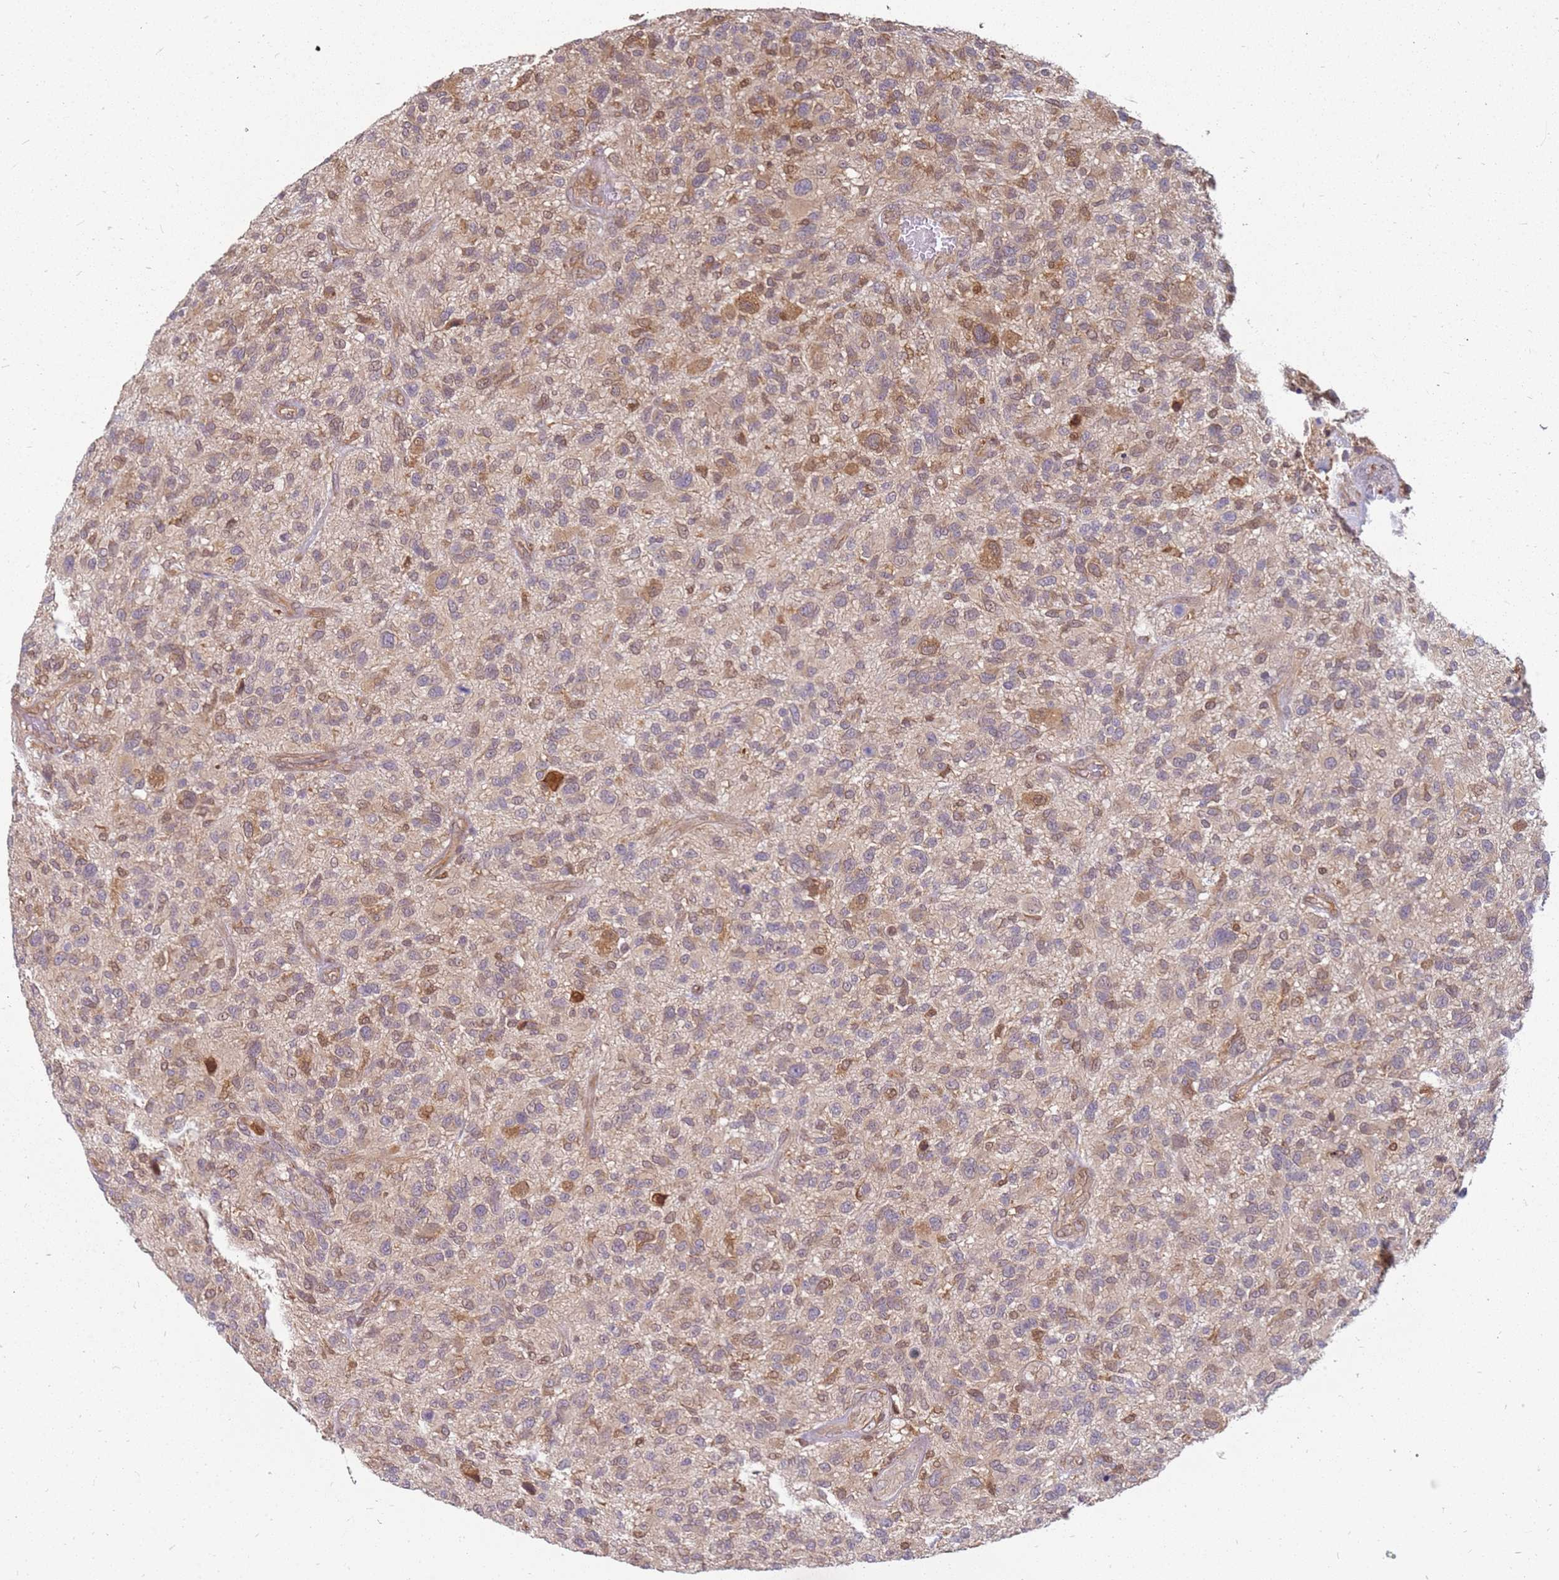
{"staining": {"intensity": "moderate", "quantity": "25%-75%", "location": "cytoplasmic/membranous,nuclear"}, "tissue": "glioma", "cell_type": "Tumor cells", "image_type": "cancer", "snomed": [{"axis": "morphology", "description": "Glioma, malignant, High grade"}, {"axis": "topography", "description": "Brain"}], "caption": "High-power microscopy captured an immunohistochemistry micrograph of high-grade glioma (malignant), revealing moderate cytoplasmic/membranous and nuclear positivity in about 25%-75% of tumor cells.", "gene": "NUDT14", "patient": {"sex": "male", "age": 47}}